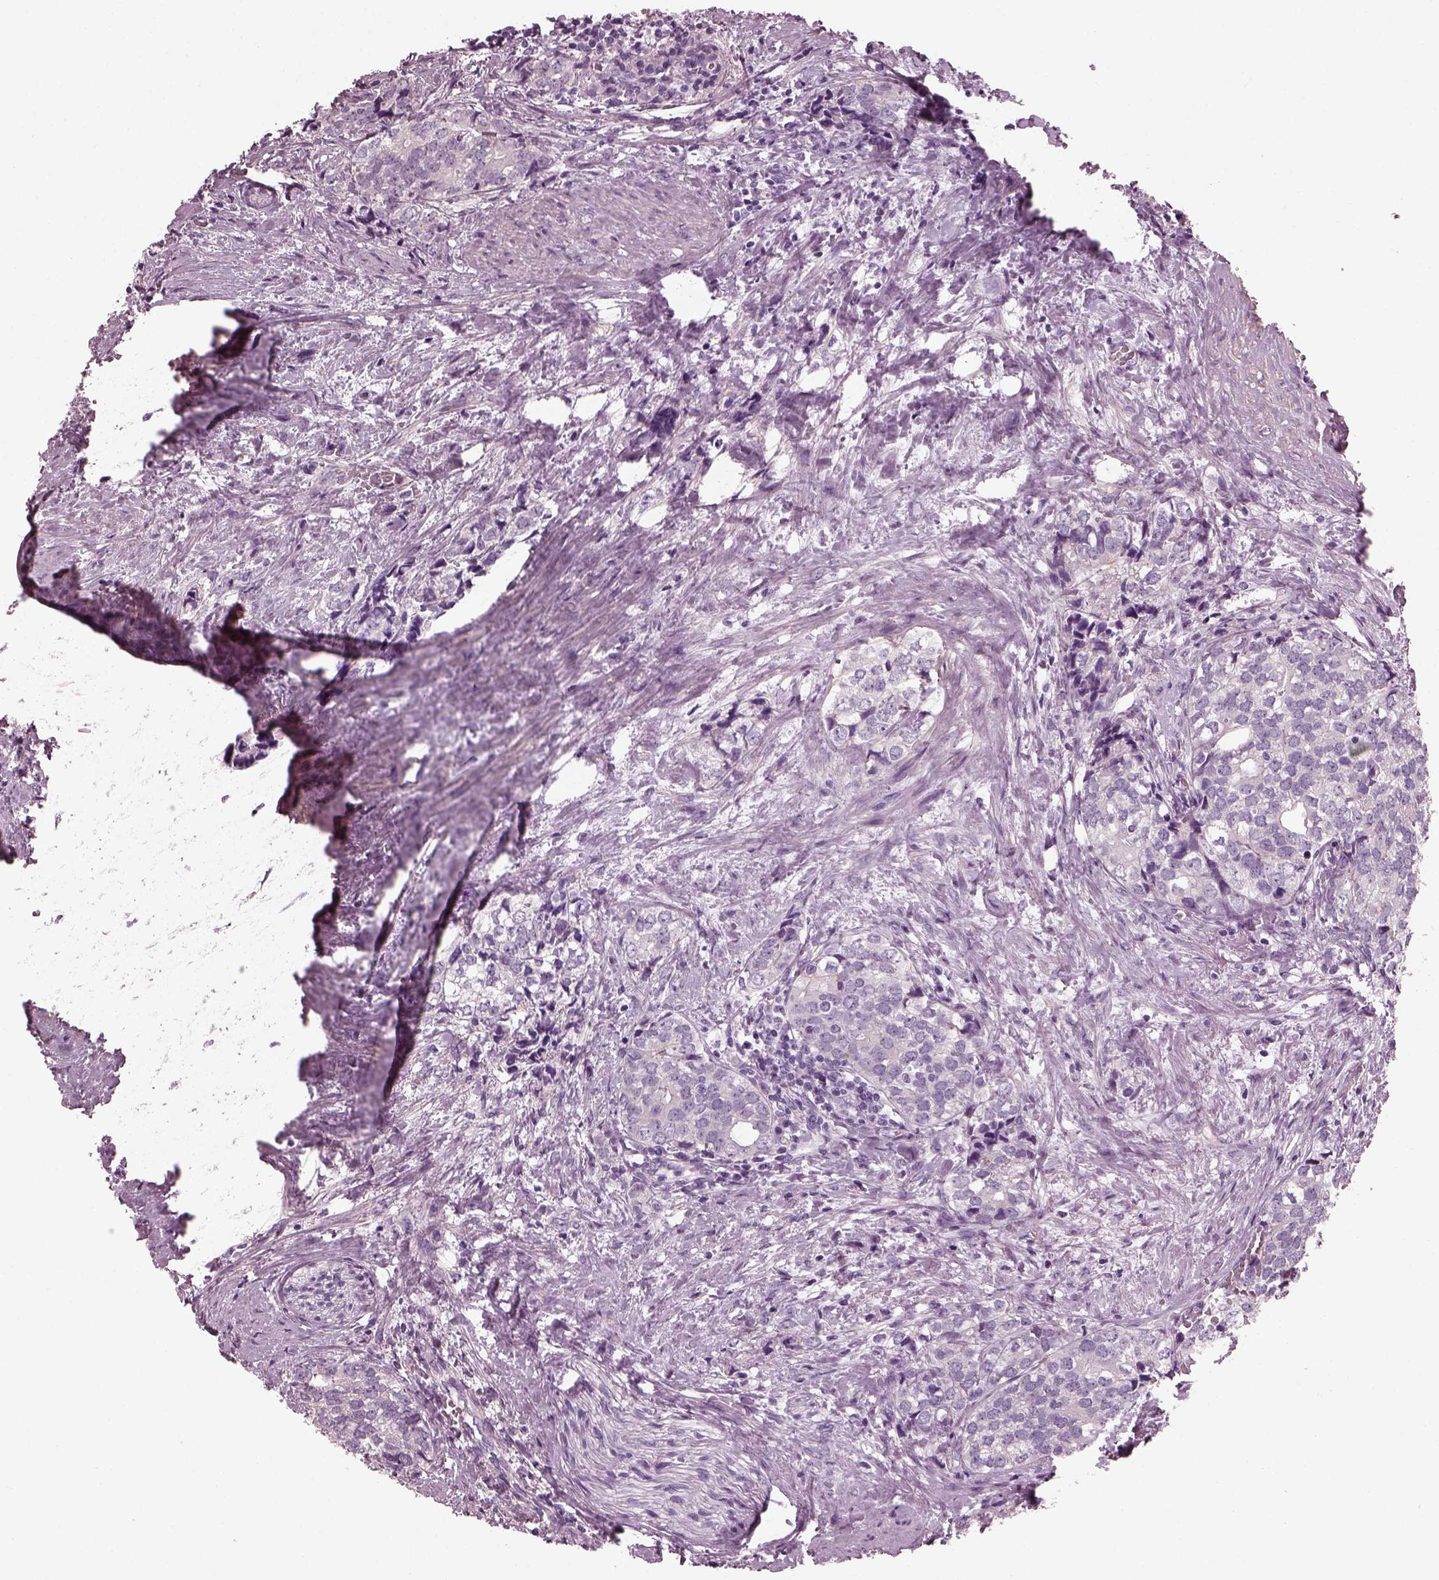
{"staining": {"intensity": "negative", "quantity": "none", "location": "none"}, "tissue": "prostate cancer", "cell_type": "Tumor cells", "image_type": "cancer", "snomed": [{"axis": "morphology", "description": "Adenocarcinoma, NOS"}, {"axis": "topography", "description": "Prostate and seminal vesicle, NOS"}], "caption": "Immunohistochemistry histopathology image of neoplastic tissue: human prostate adenocarcinoma stained with DAB displays no significant protein staining in tumor cells.", "gene": "BFSP1", "patient": {"sex": "male", "age": 63}}